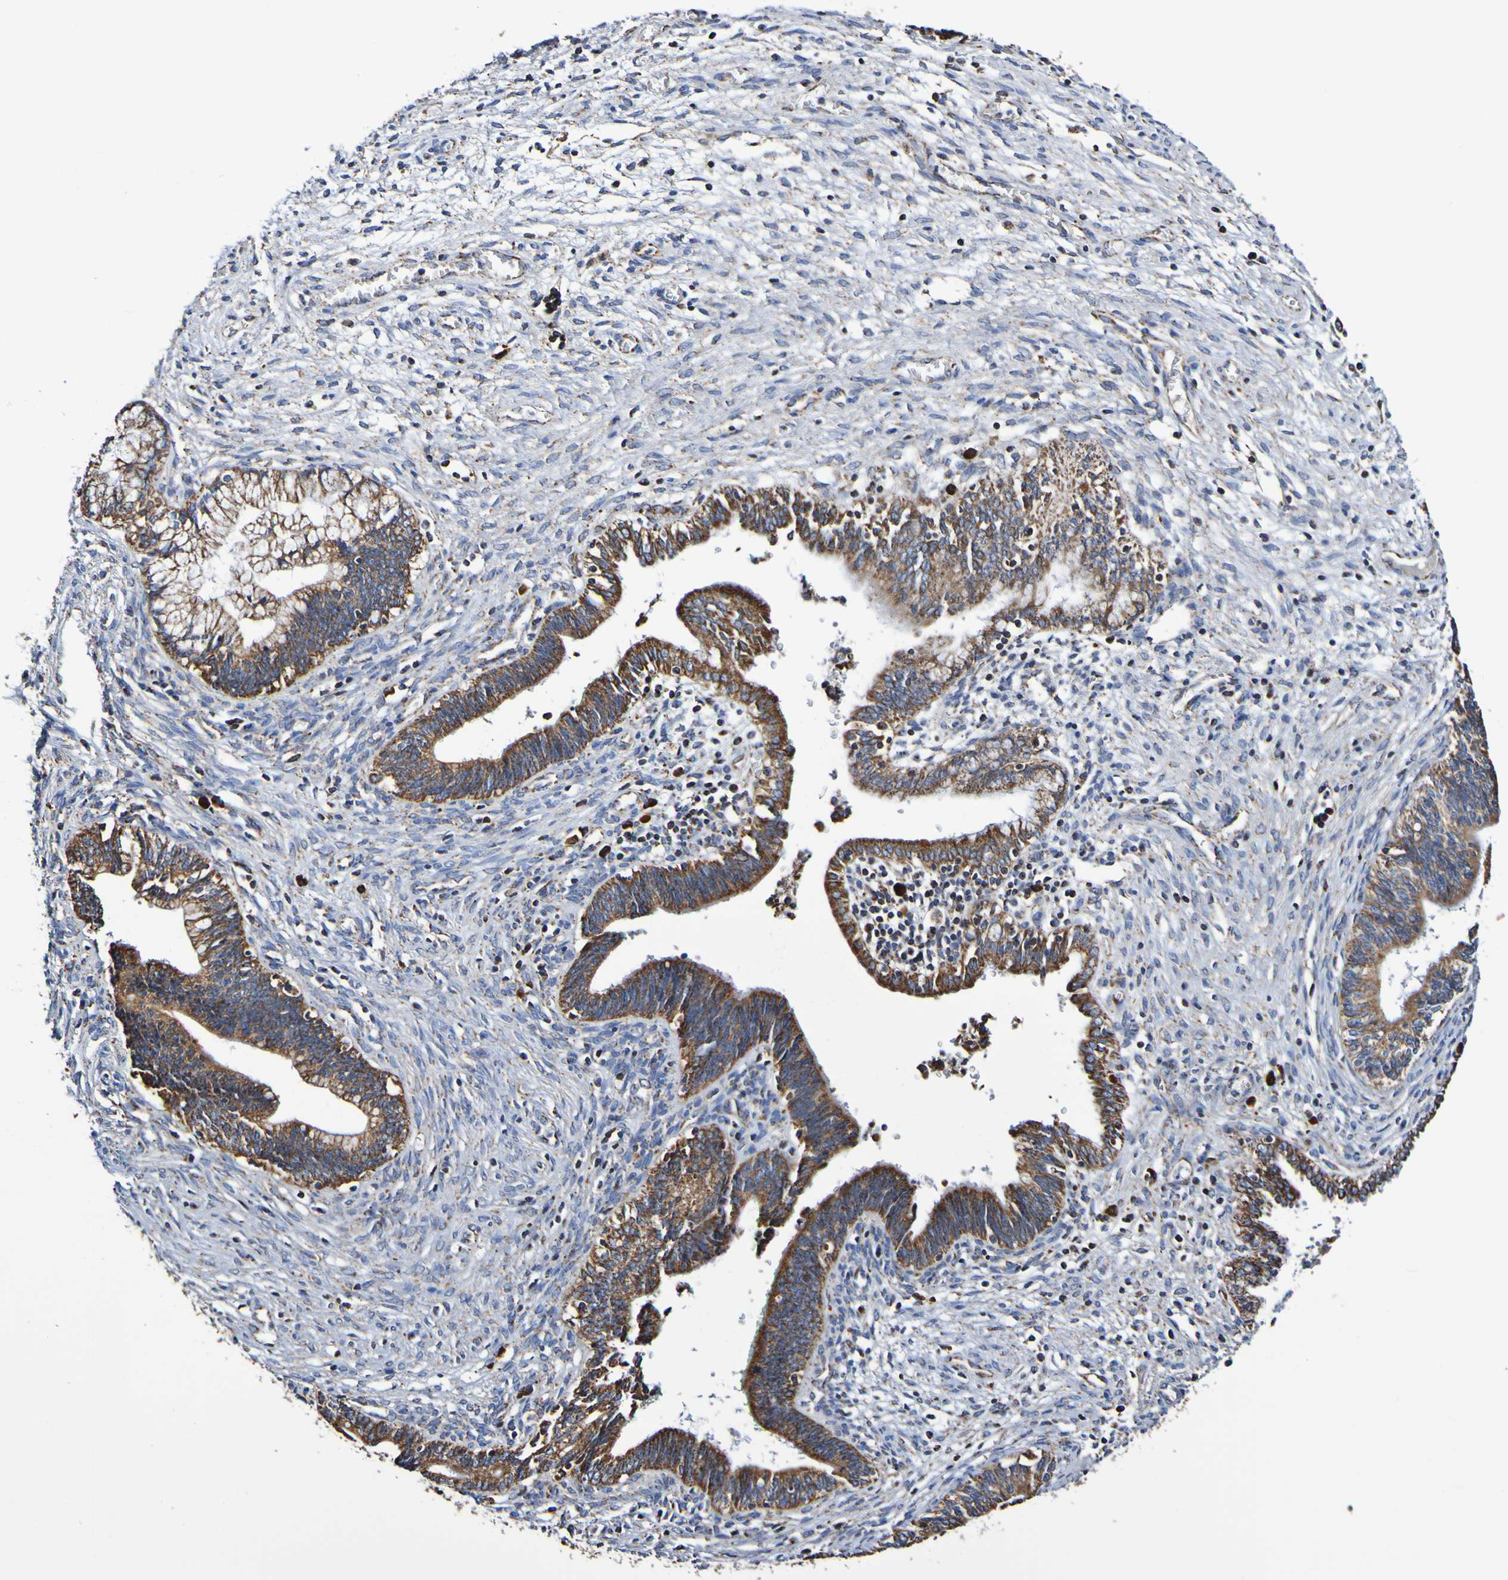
{"staining": {"intensity": "strong", "quantity": ">75%", "location": "cytoplasmic/membranous"}, "tissue": "cervical cancer", "cell_type": "Tumor cells", "image_type": "cancer", "snomed": [{"axis": "morphology", "description": "Adenocarcinoma, NOS"}, {"axis": "topography", "description": "Cervix"}], "caption": "IHC of human adenocarcinoma (cervical) displays high levels of strong cytoplasmic/membranous expression in approximately >75% of tumor cells. (Stains: DAB (3,3'-diaminobenzidine) in brown, nuclei in blue, Microscopy: brightfield microscopy at high magnification).", "gene": "IL18R1", "patient": {"sex": "female", "age": 44}}